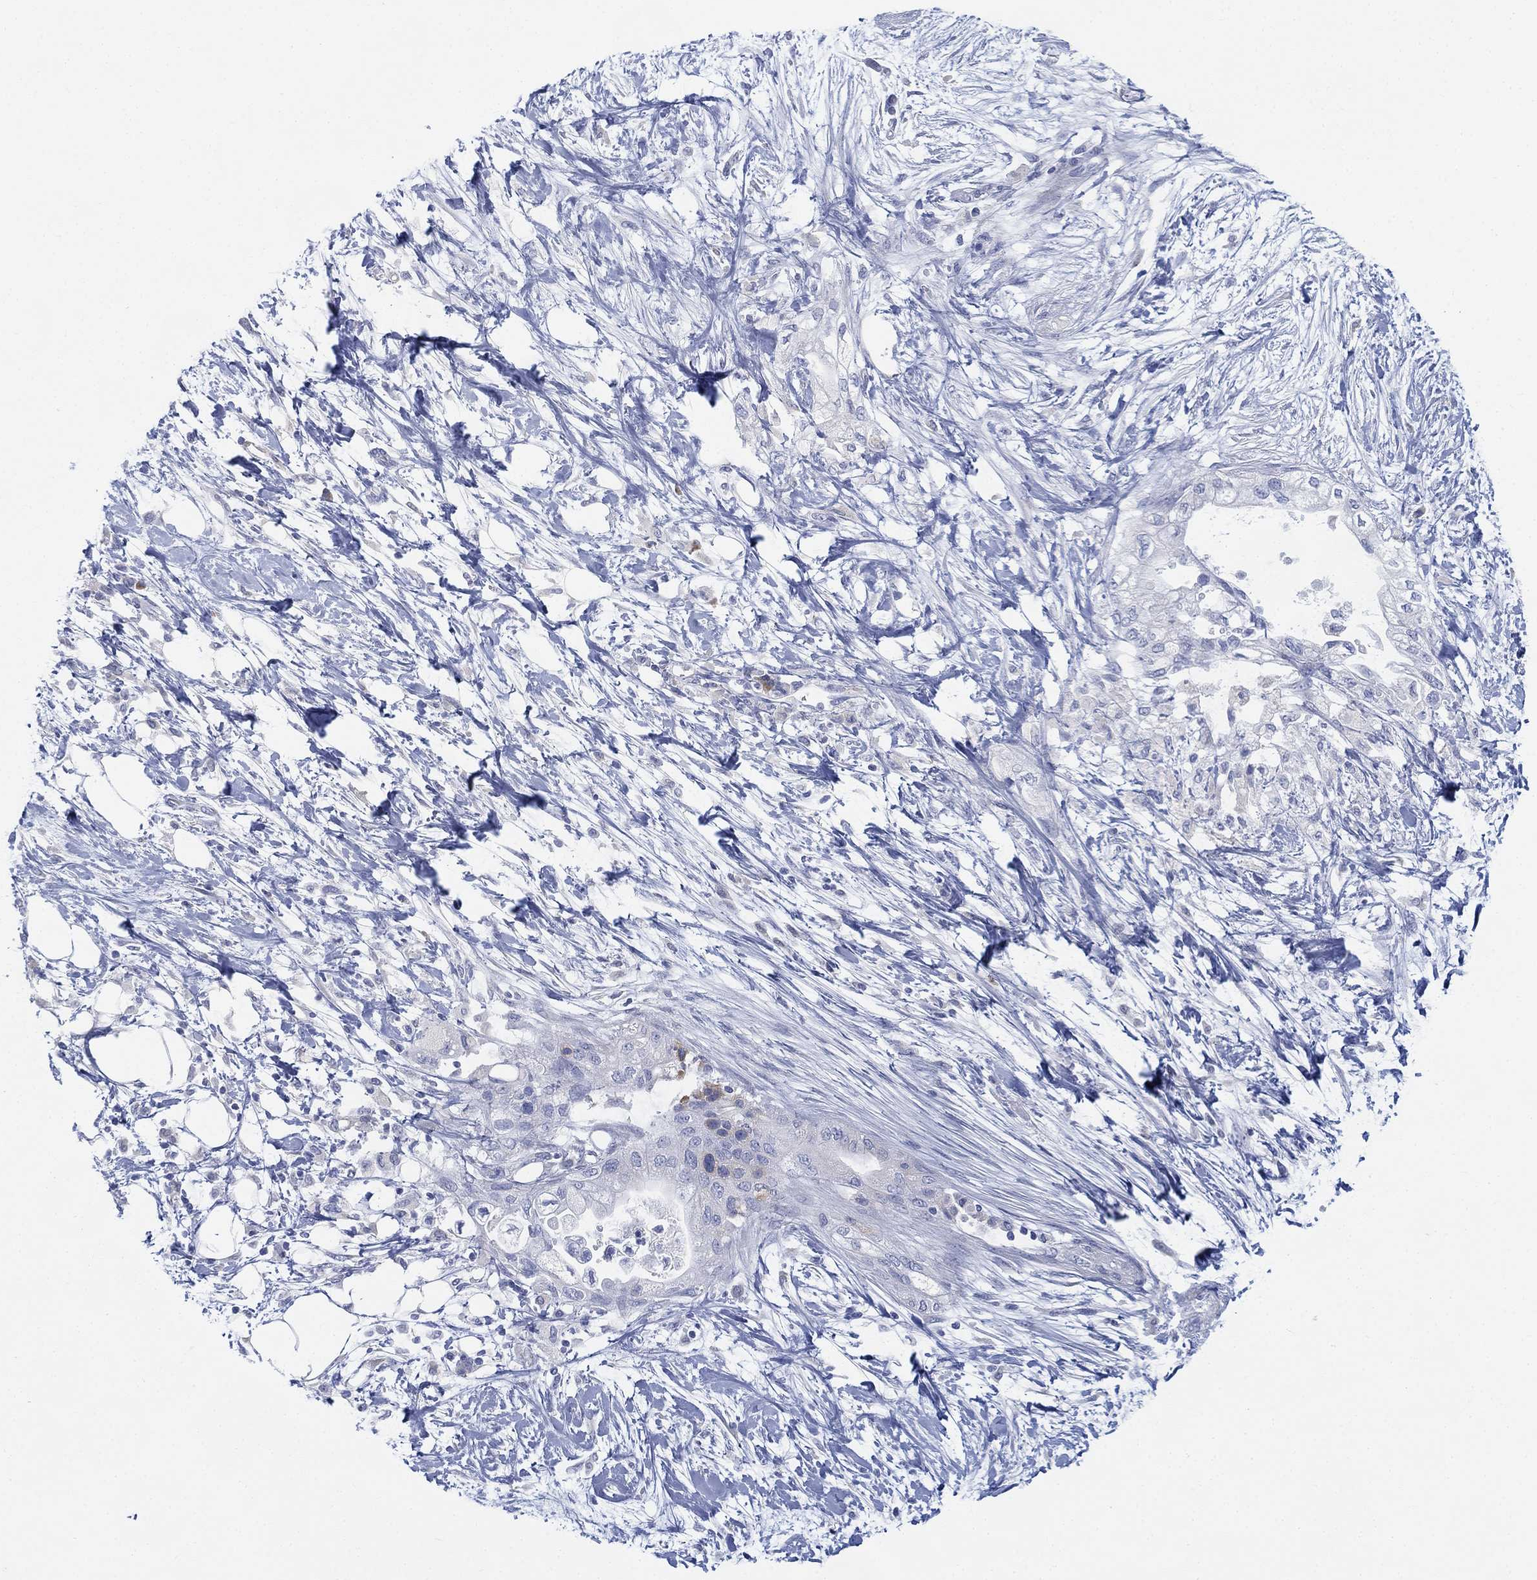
{"staining": {"intensity": "negative", "quantity": "none", "location": "none"}, "tissue": "pancreatic cancer", "cell_type": "Tumor cells", "image_type": "cancer", "snomed": [{"axis": "morphology", "description": "Normal tissue, NOS"}, {"axis": "morphology", "description": "Adenocarcinoma, NOS"}, {"axis": "topography", "description": "Pancreas"}, {"axis": "topography", "description": "Duodenum"}], "caption": "A micrograph of pancreatic cancer (adenocarcinoma) stained for a protein exhibits no brown staining in tumor cells.", "gene": "GCNA", "patient": {"sex": "female", "age": 60}}